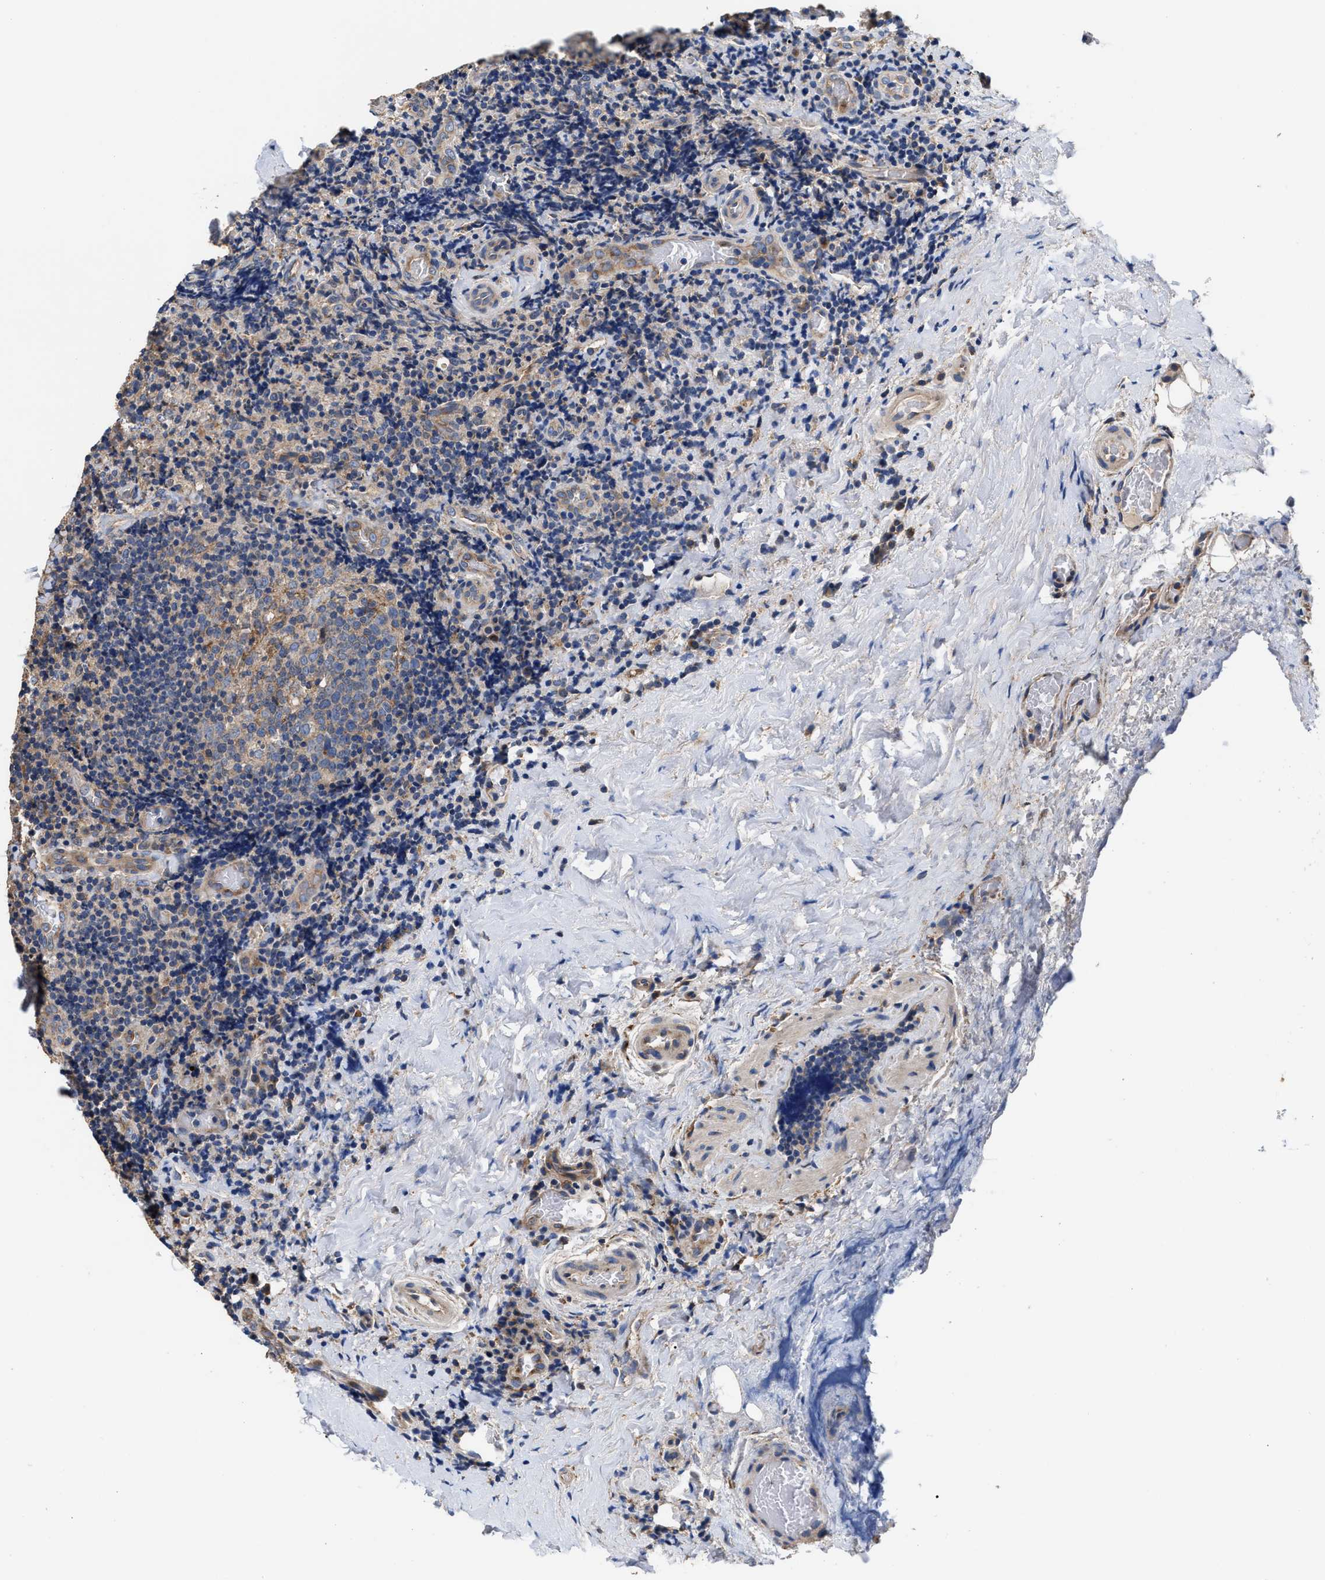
{"staining": {"intensity": "weak", "quantity": "<25%", "location": "cytoplasmic/membranous"}, "tissue": "lymphoma", "cell_type": "Tumor cells", "image_type": "cancer", "snomed": [{"axis": "morphology", "description": "Malignant lymphoma, non-Hodgkin's type, High grade"}, {"axis": "topography", "description": "Tonsil"}], "caption": "Lymphoma was stained to show a protein in brown. There is no significant expression in tumor cells.", "gene": "KLB", "patient": {"sex": "female", "age": 36}}